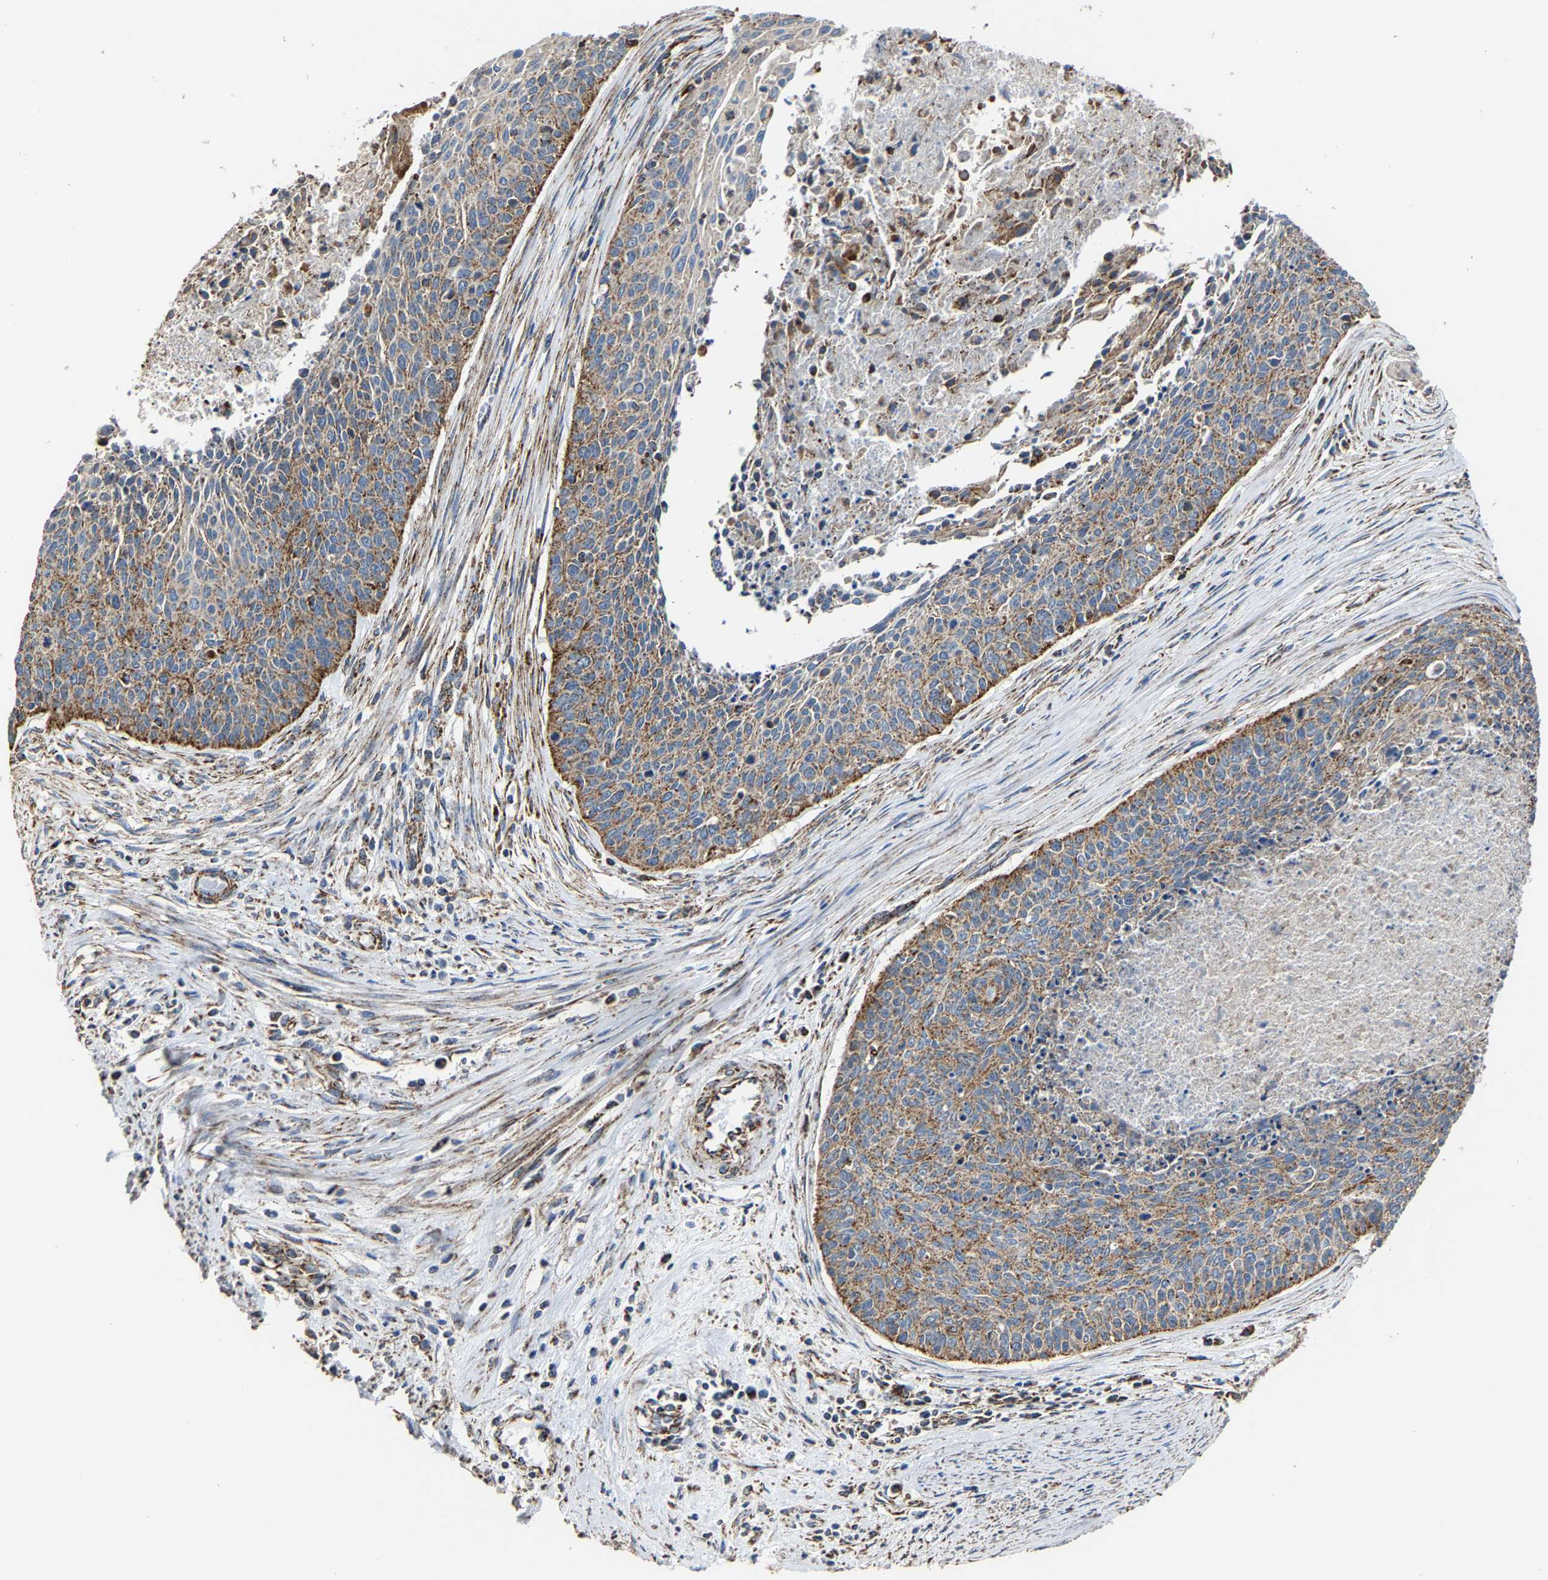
{"staining": {"intensity": "moderate", "quantity": ">75%", "location": "cytoplasmic/membranous"}, "tissue": "cervical cancer", "cell_type": "Tumor cells", "image_type": "cancer", "snomed": [{"axis": "morphology", "description": "Squamous cell carcinoma, NOS"}, {"axis": "topography", "description": "Cervix"}], "caption": "The photomicrograph displays a brown stain indicating the presence of a protein in the cytoplasmic/membranous of tumor cells in cervical squamous cell carcinoma. (DAB IHC, brown staining for protein, blue staining for nuclei).", "gene": "NDUFV3", "patient": {"sex": "female", "age": 55}}